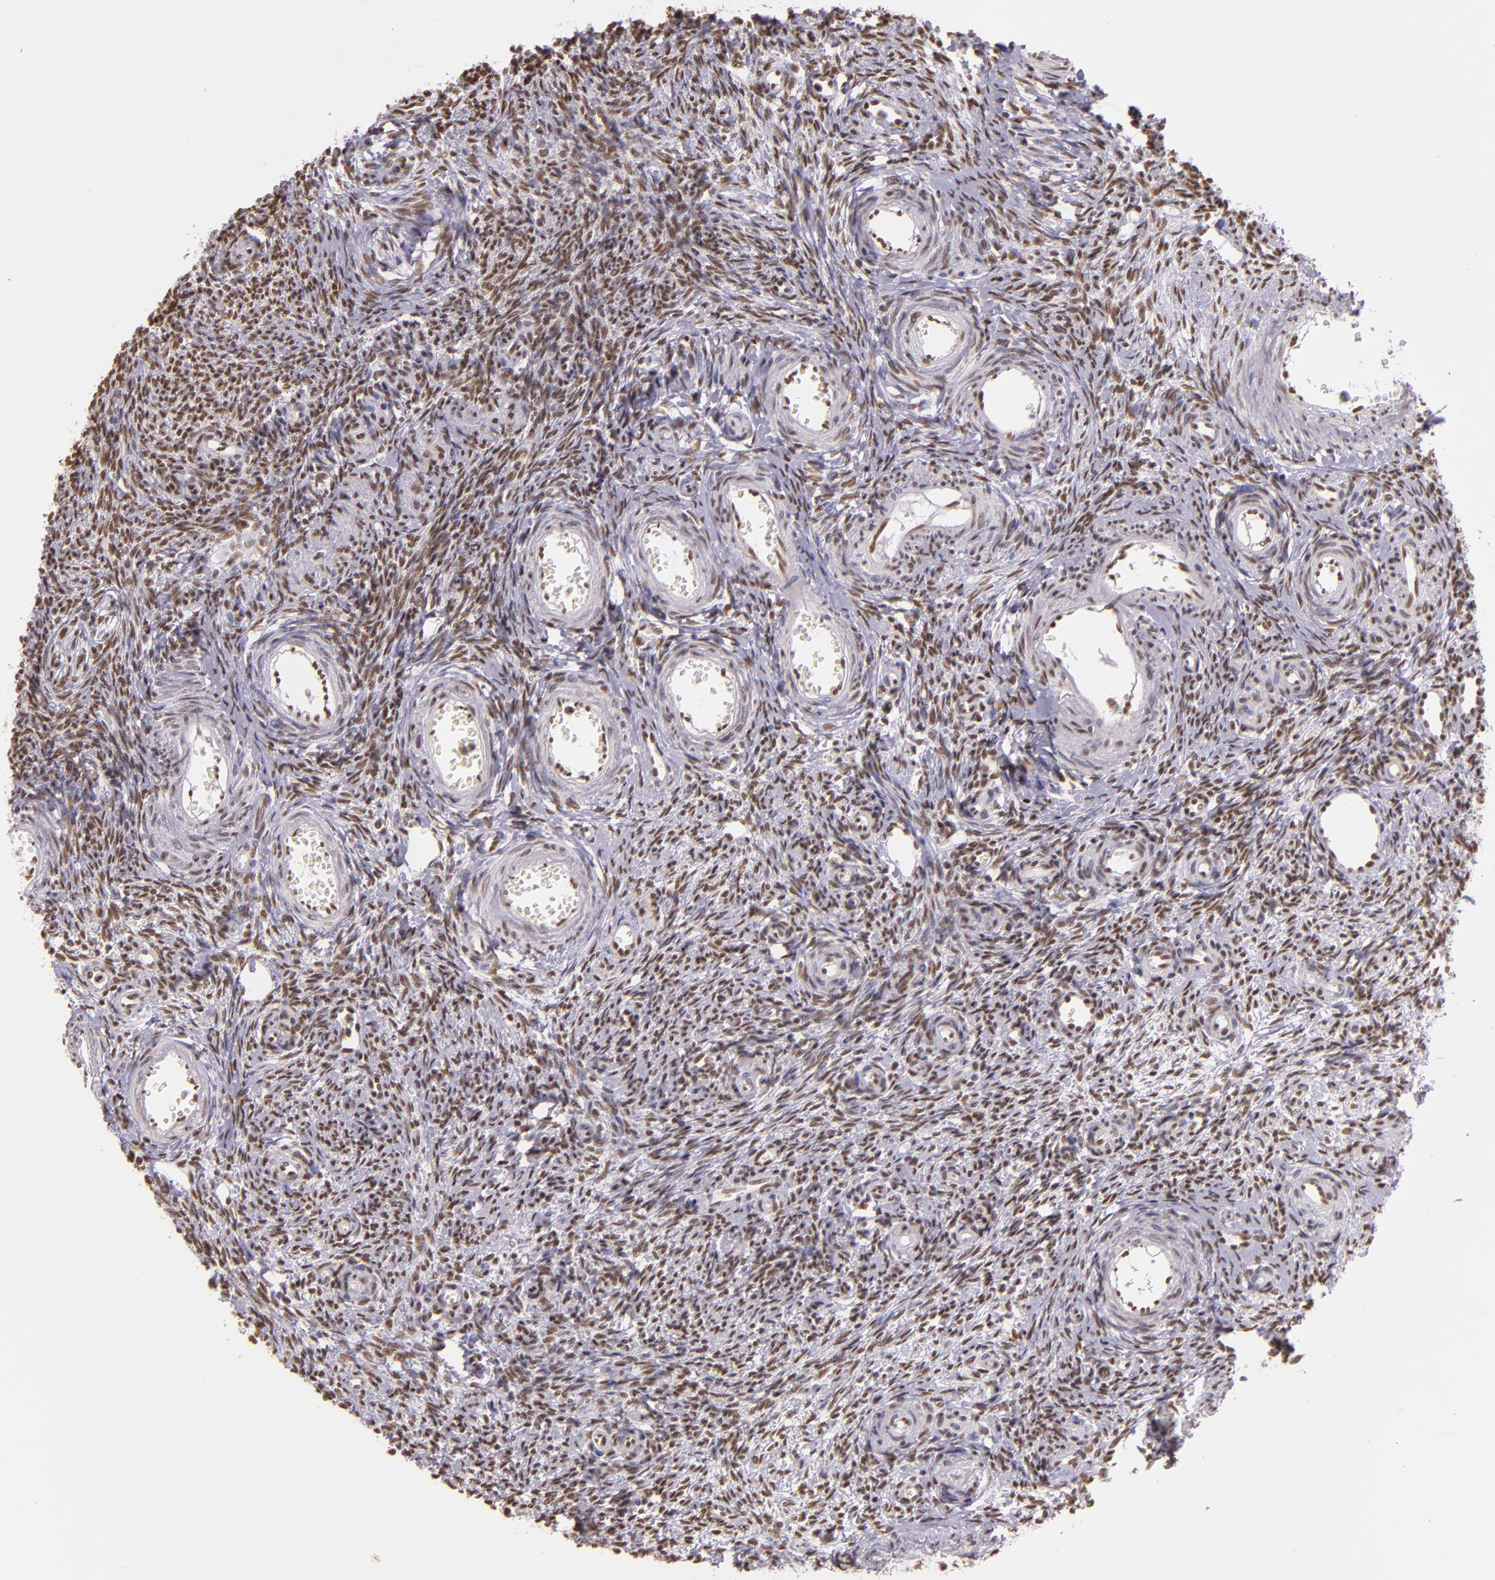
{"staining": {"intensity": "moderate", "quantity": ">75%", "location": "nuclear"}, "tissue": "ovary", "cell_type": "Follicle cells", "image_type": "normal", "snomed": [{"axis": "morphology", "description": "Normal tissue, NOS"}, {"axis": "topography", "description": "Ovary"}], "caption": "Immunohistochemical staining of unremarkable human ovary demonstrates moderate nuclear protein positivity in approximately >75% of follicle cells.", "gene": "USF1", "patient": {"sex": "female", "age": 39}}